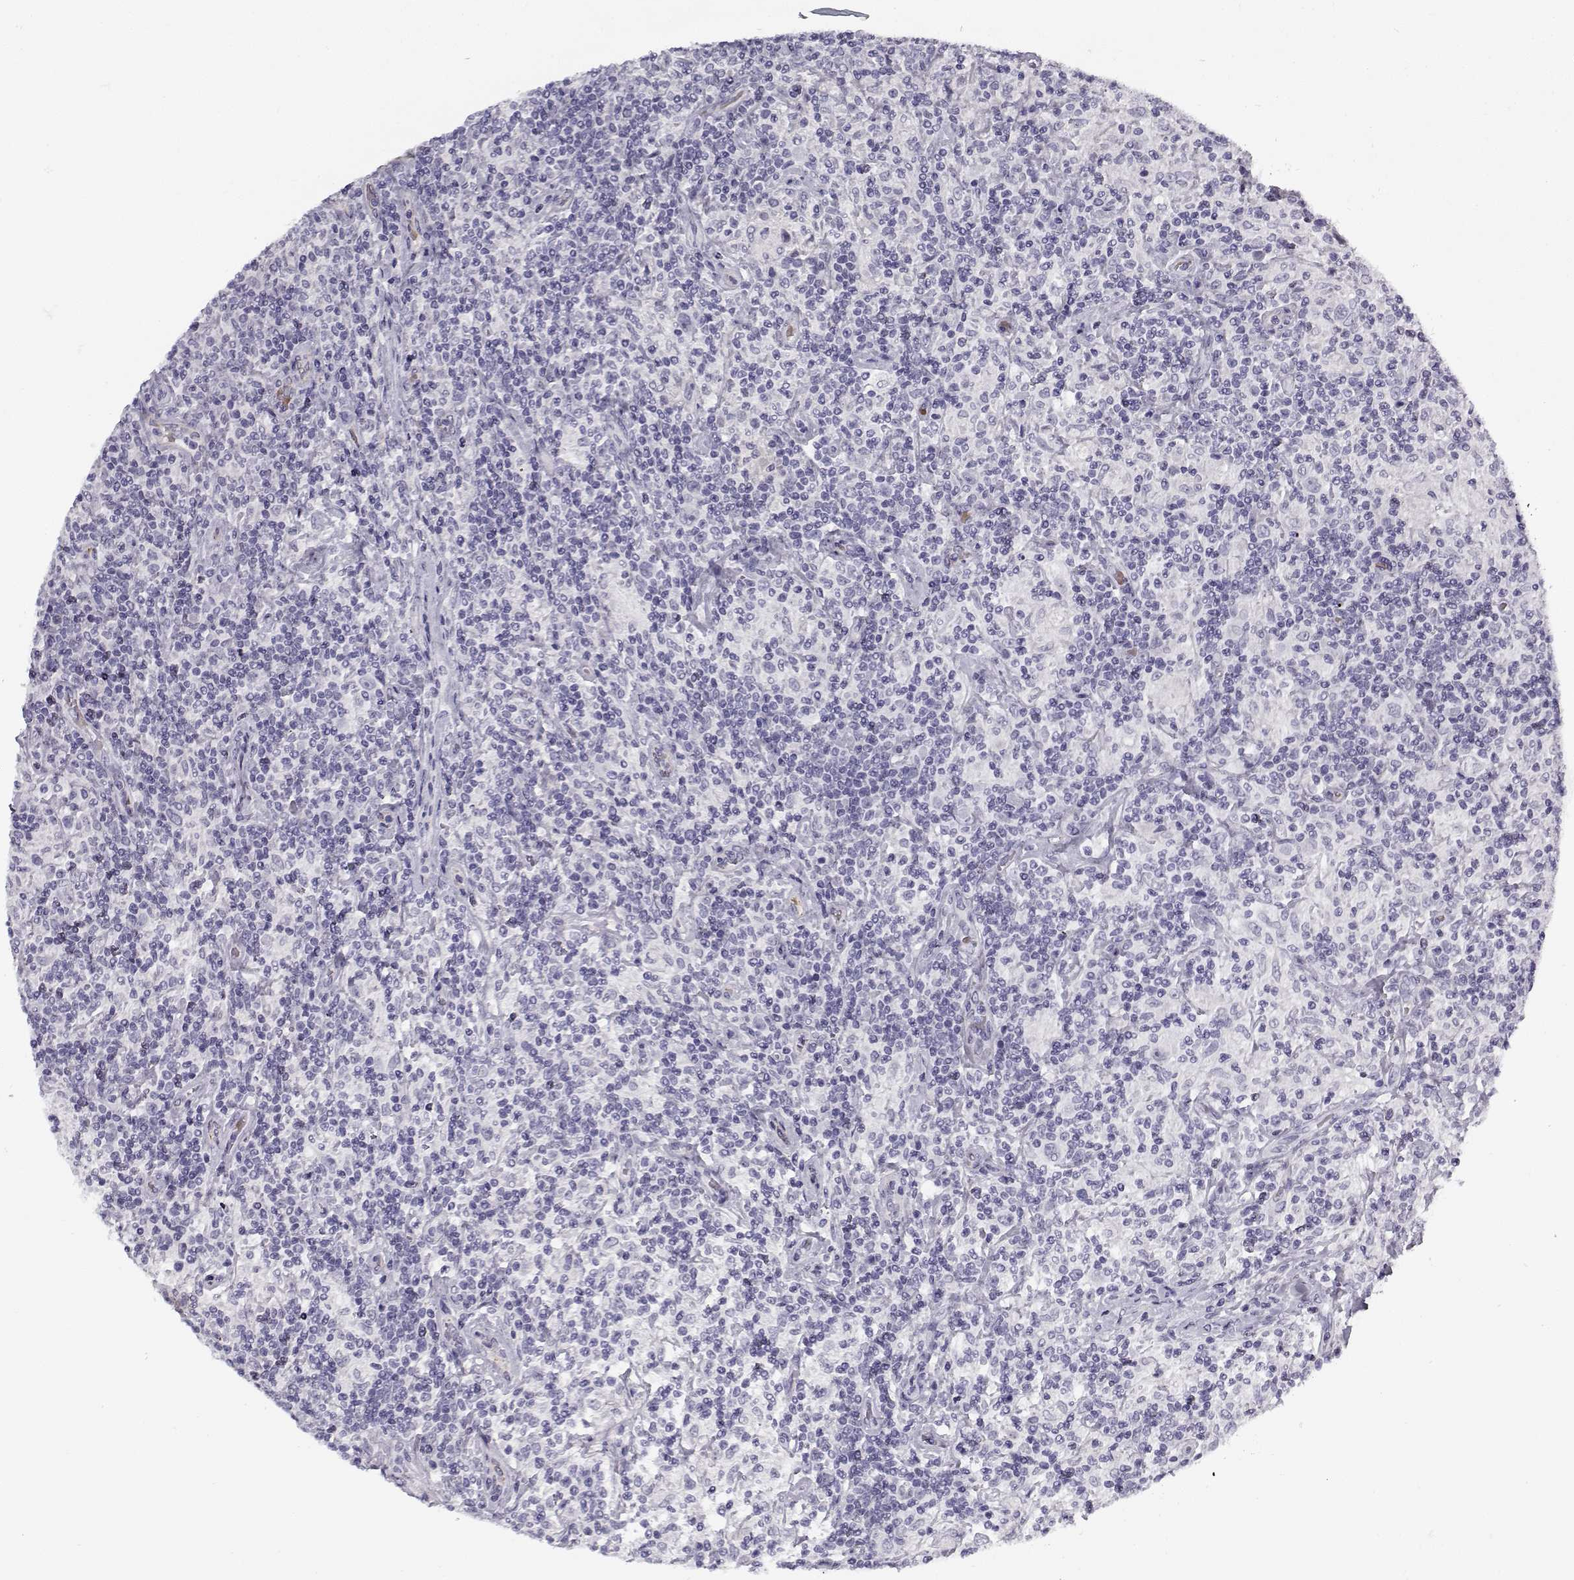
{"staining": {"intensity": "negative", "quantity": "none", "location": "none"}, "tissue": "lymphoma", "cell_type": "Tumor cells", "image_type": "cancer", "snomed": [{"axis": "morphology", "description": "Hodgkin's disease, NOS"}, {"axis": "topography", "description": "Lymph node"}], "caption": "This is an immunohistochemistry (IHC) histopathology image of human lymphoma. There is no expression in tumor cells.", "gene": "SNCA", "patient": {"sex": "male", "age": 70}}